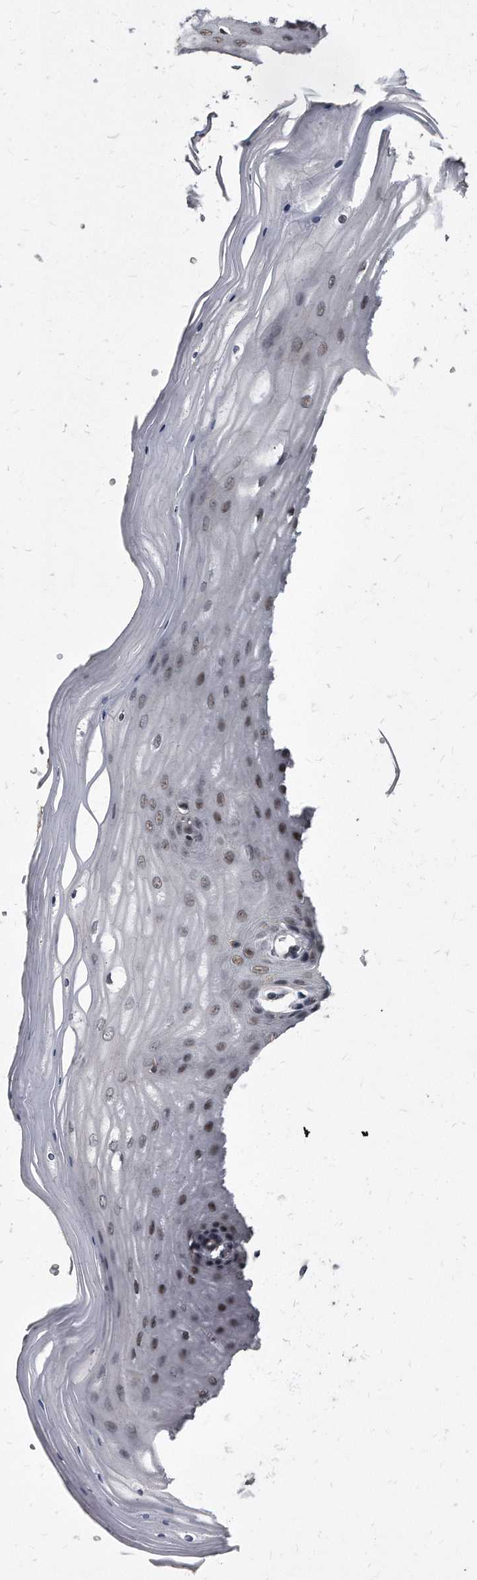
{"staining": {"intensity": "weak", "quantity": "<25%", "location": "cytoplasmic/membranous"}, "tissue": "cervix", "cell_type": "Glandular cells", "image_type": "normal", "snomed": [{"axis": "morphology", "description": "Normal tissue, NOS"}, {"axis": "topography", "description": "Cervix"}], "caption": "An immunohistochemistry (IHC) photomicrograph of benign cervix is shown. There is no staining in glandular cells of cervix.", "gene": "KLHDC3", "patient": {"sex": "female", "age": 55}}